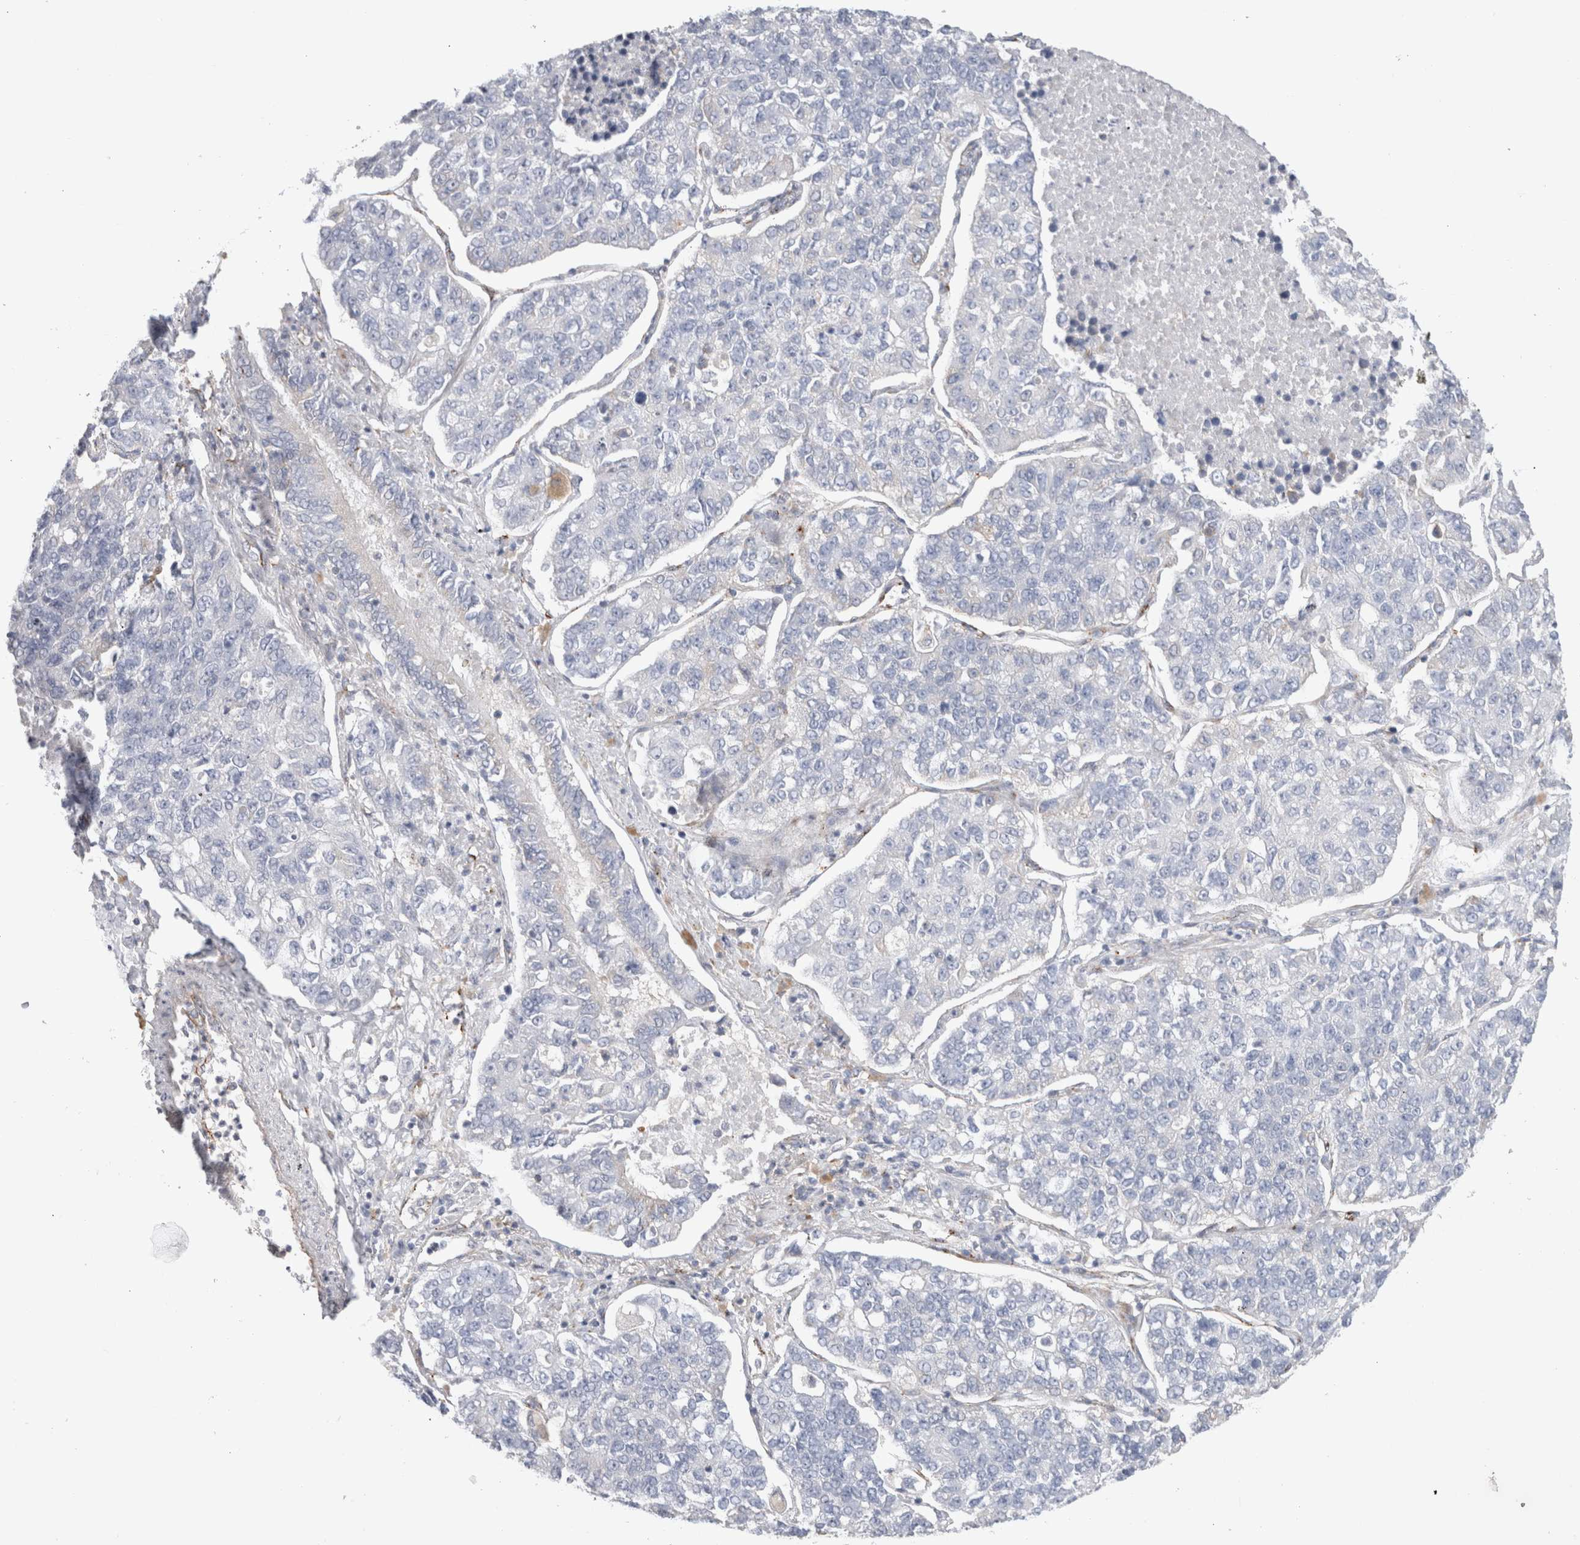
{"staining": {"intensity": "negative", "quantity": "none", "location": "none"}, "tissue": "lung cancer", "cell_type": "Tumor cells", "image_type": "cancer", "snomed": [{"axis": "morphology", "description": "Adenocarcinoma, NOS"}, {"axis": "topography", "description": "Lung"}], "caption": "The immunohistochemistry (IHC) image has no significant staining in tumor cells of lung adenocarcinoma tissue.", "gene": "CNPY4", "patient": {"sex": "male", "age": 49}}